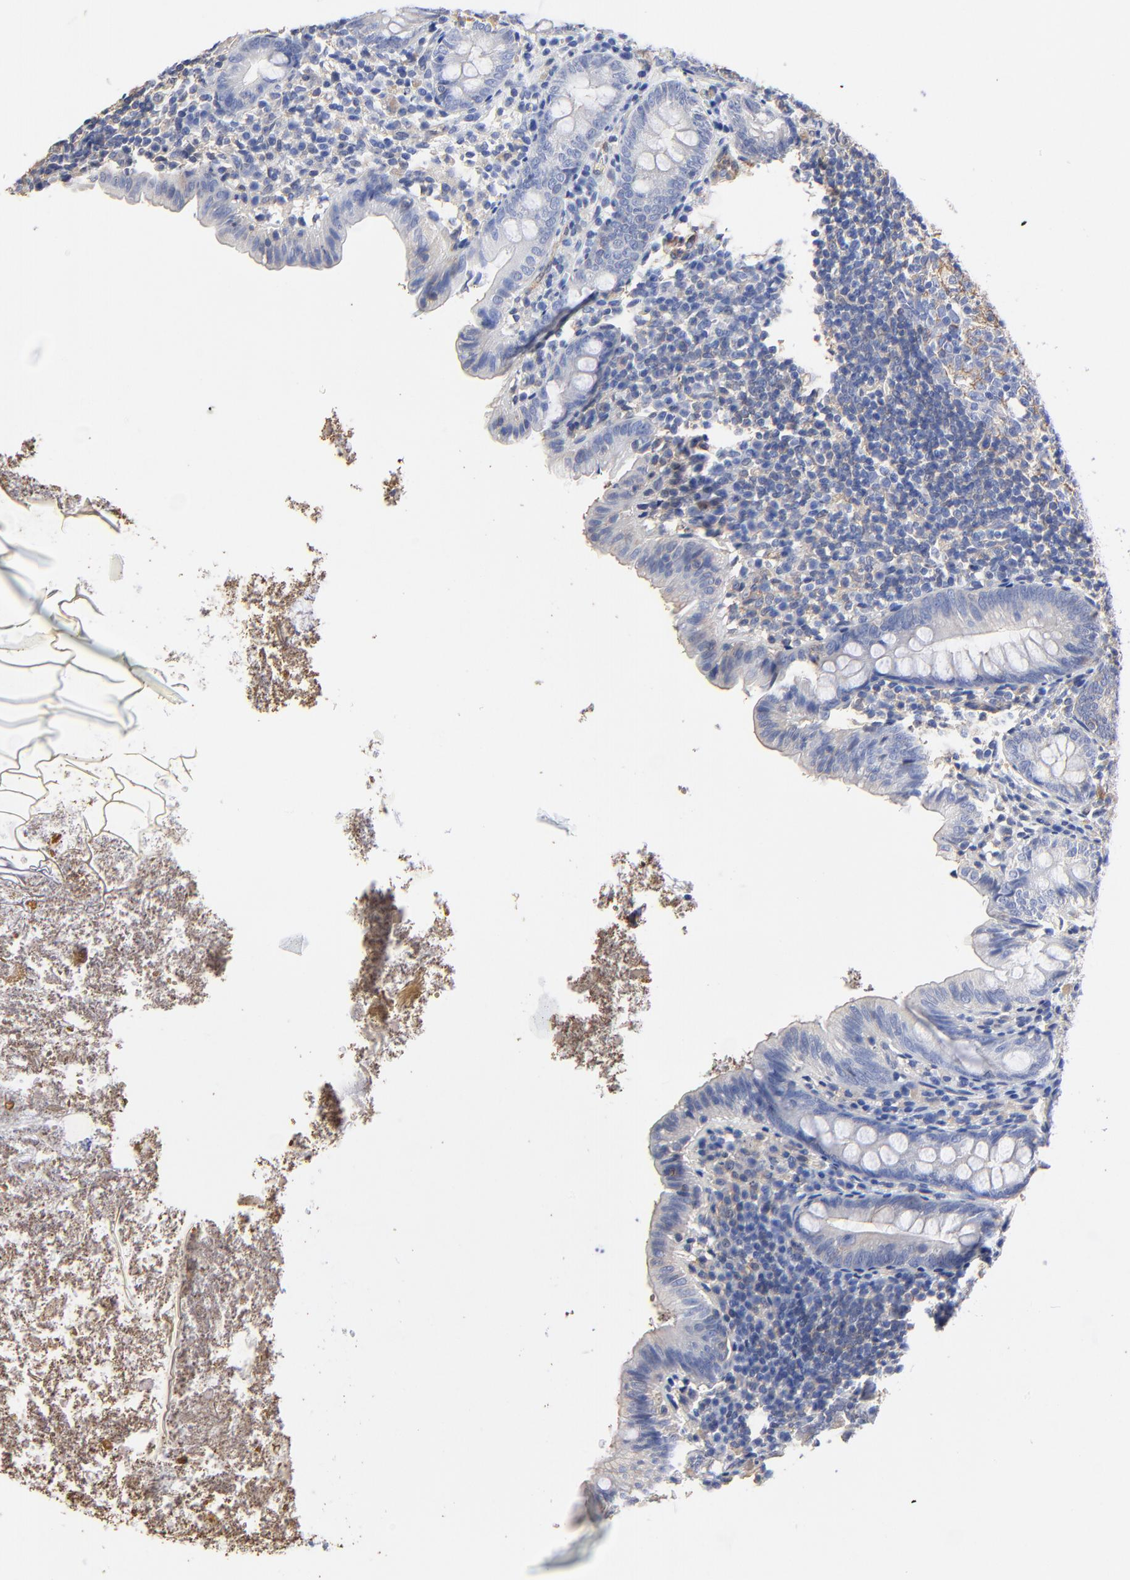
{"staining": {"intensity": "negative", "quantity": "none", "location": "none"}, "tissue": "appendix", "cell_type": "Glandular cells", "image_type": "normal", "snomed": [{"axis": "morphology", "description": "Normal tissue, NOS"}, {"axis": "topography", "description": "Appendix"}], "caption": "There is no significant staining in glandular cells of appendix.", "gene": "TAGLN2", "patient": {"sex": "female", "age": 10}}